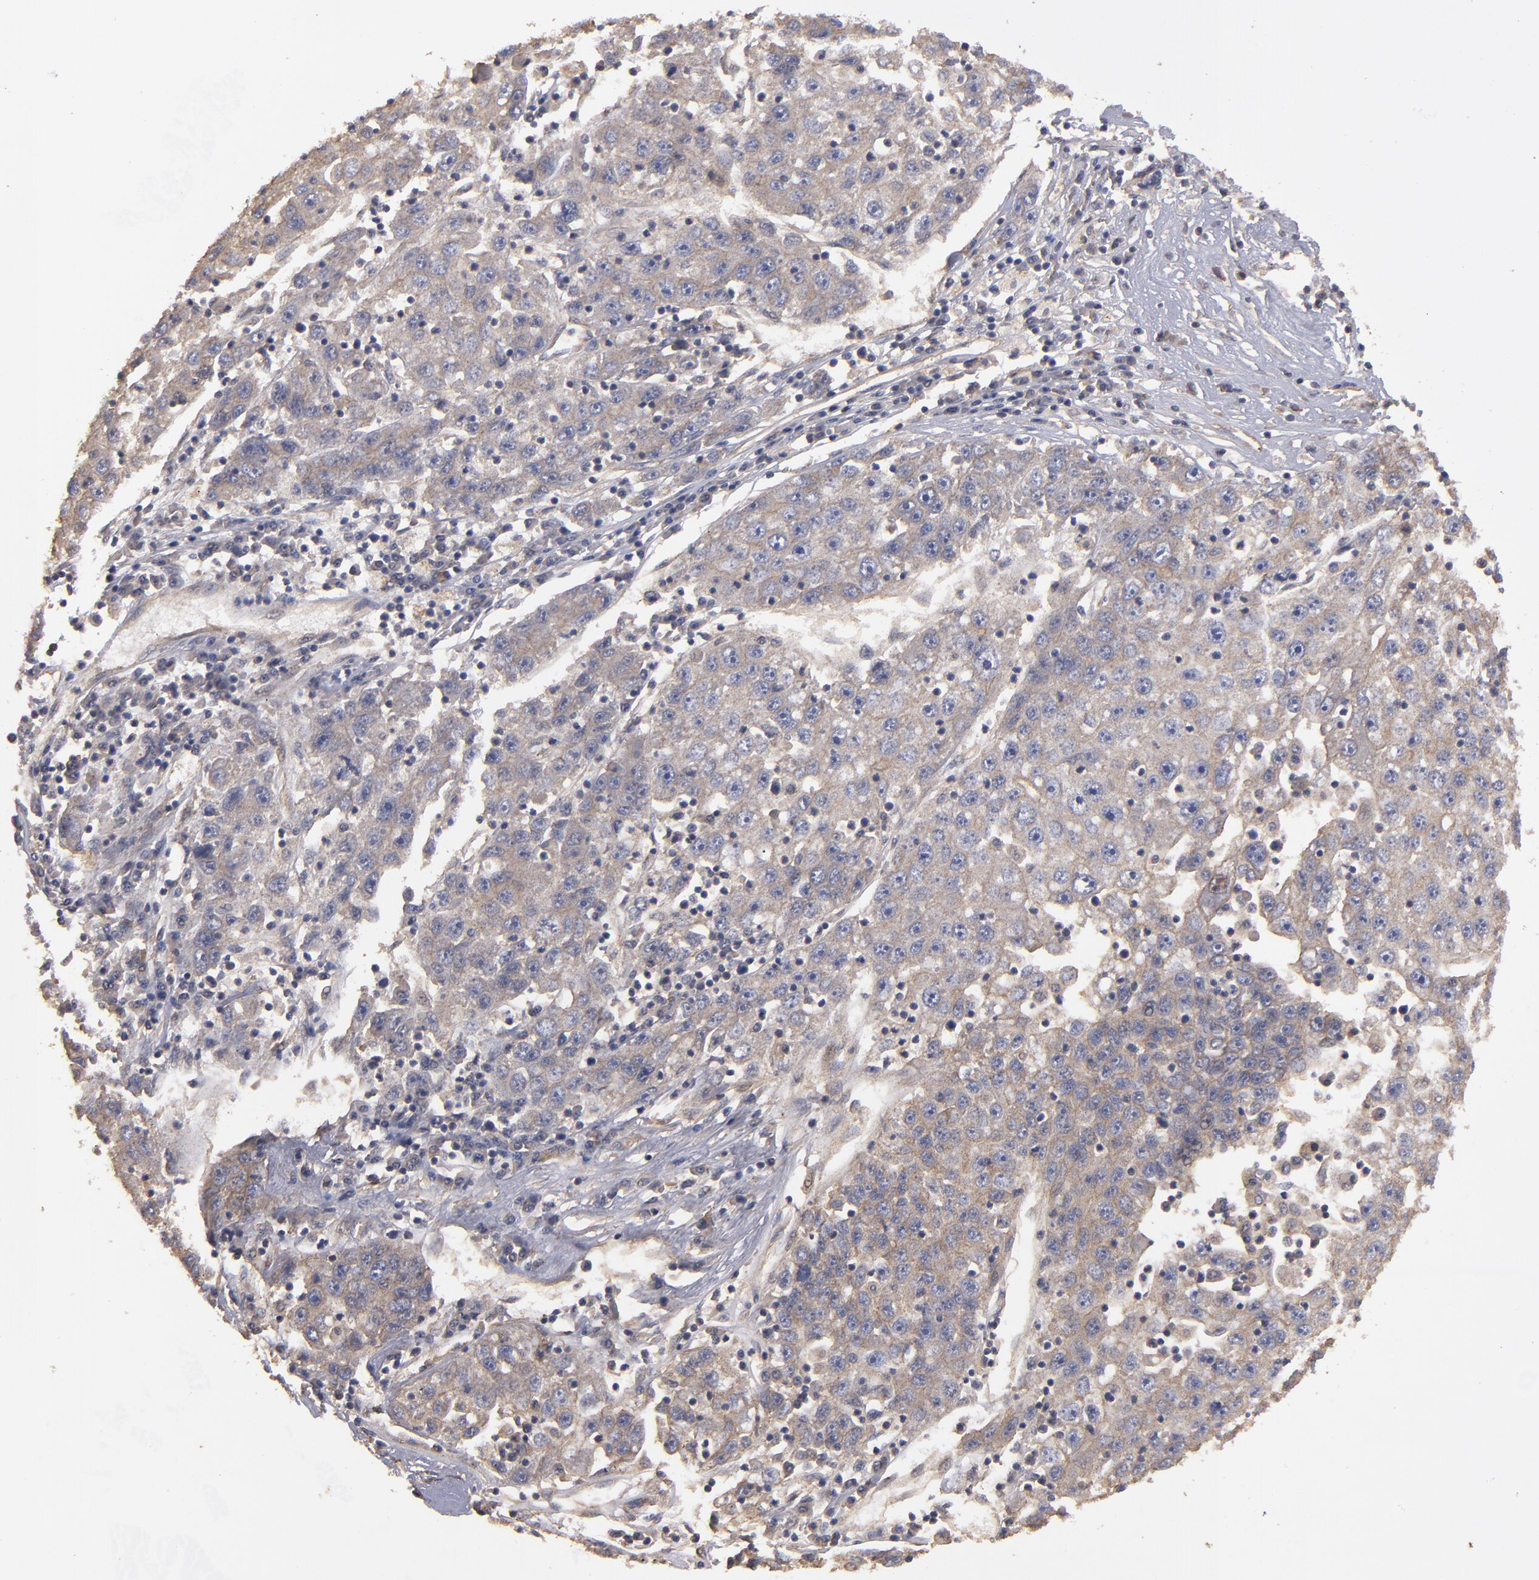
{"staining": {"intensity": "weak", "quantity": ">75%", "location": "cytoplasmic/membranous"}, "tissue": "liver cancer", "cell_type": "Tumor cells", "image_type": "cancer", "snomed": [{"axis": "morphology", "description": "Carcinoma, Hepatocellular, NOS"}, {"axis": "topography", "description": "Liver"}], "caption": "Brown immunohistochemical staining in liver hepatocellular carcinoma demonstrates weak cytoplasmic/membranous expression in about >75% of tumor cells.", "gene": "DMD", "patient": {"sex": "male", "age": 49}}